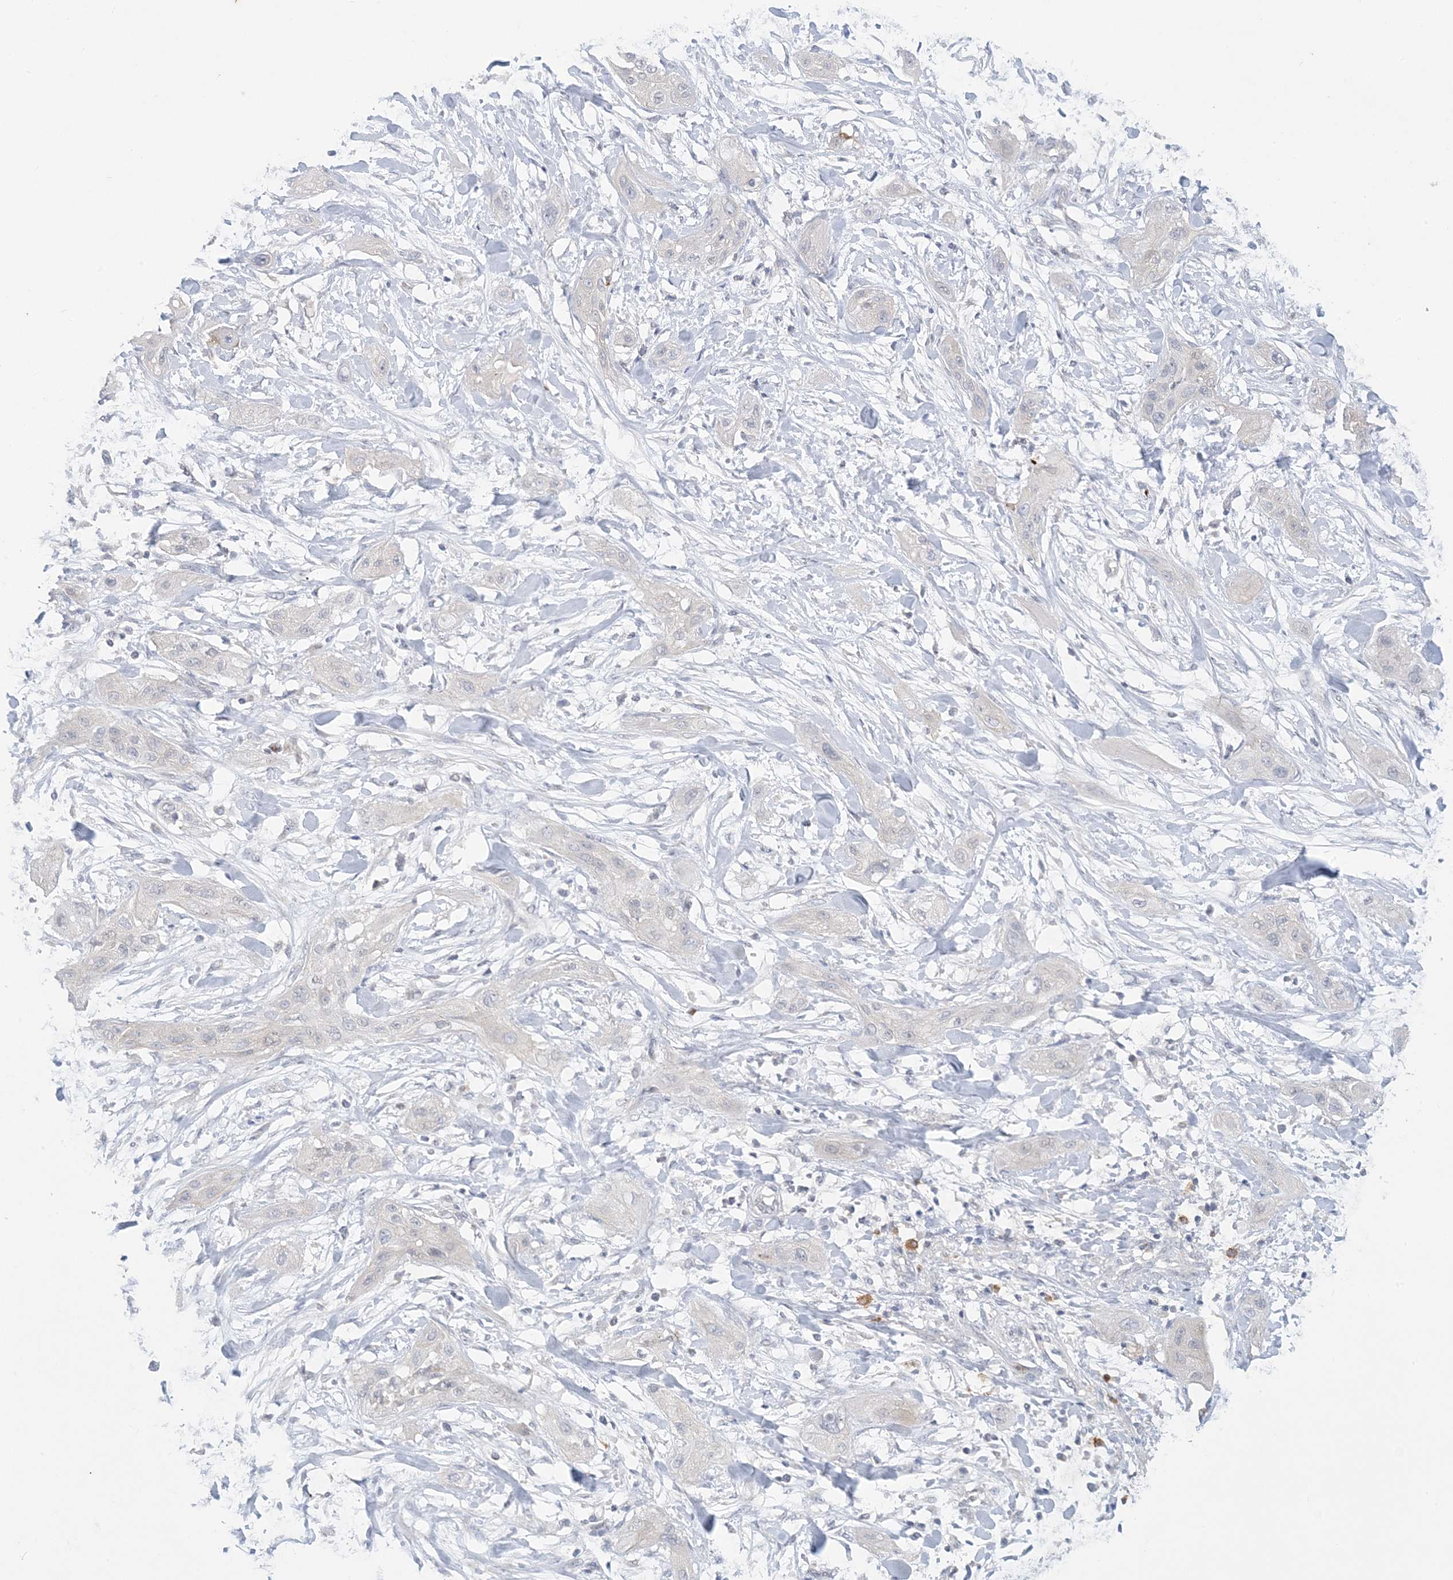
{"staining": {"intensity": "negative", "quantity": "none", "location": "none"}, "tissue": "lung cancer", "cell_type": "Tumor cells", "image_type": "cancer", "snomed": [{"axis": "morphology", "description": "Squamous cell carcinoma, NOS"}, {"axis": "topography", "description": "Lung"}], "caption": "IHC of human lung cancer (squamous cell carcinoma) reveals no positivity in tumor cells.", "gene": "KIF3A", "patient": {"sex": "female", "age": 47}}